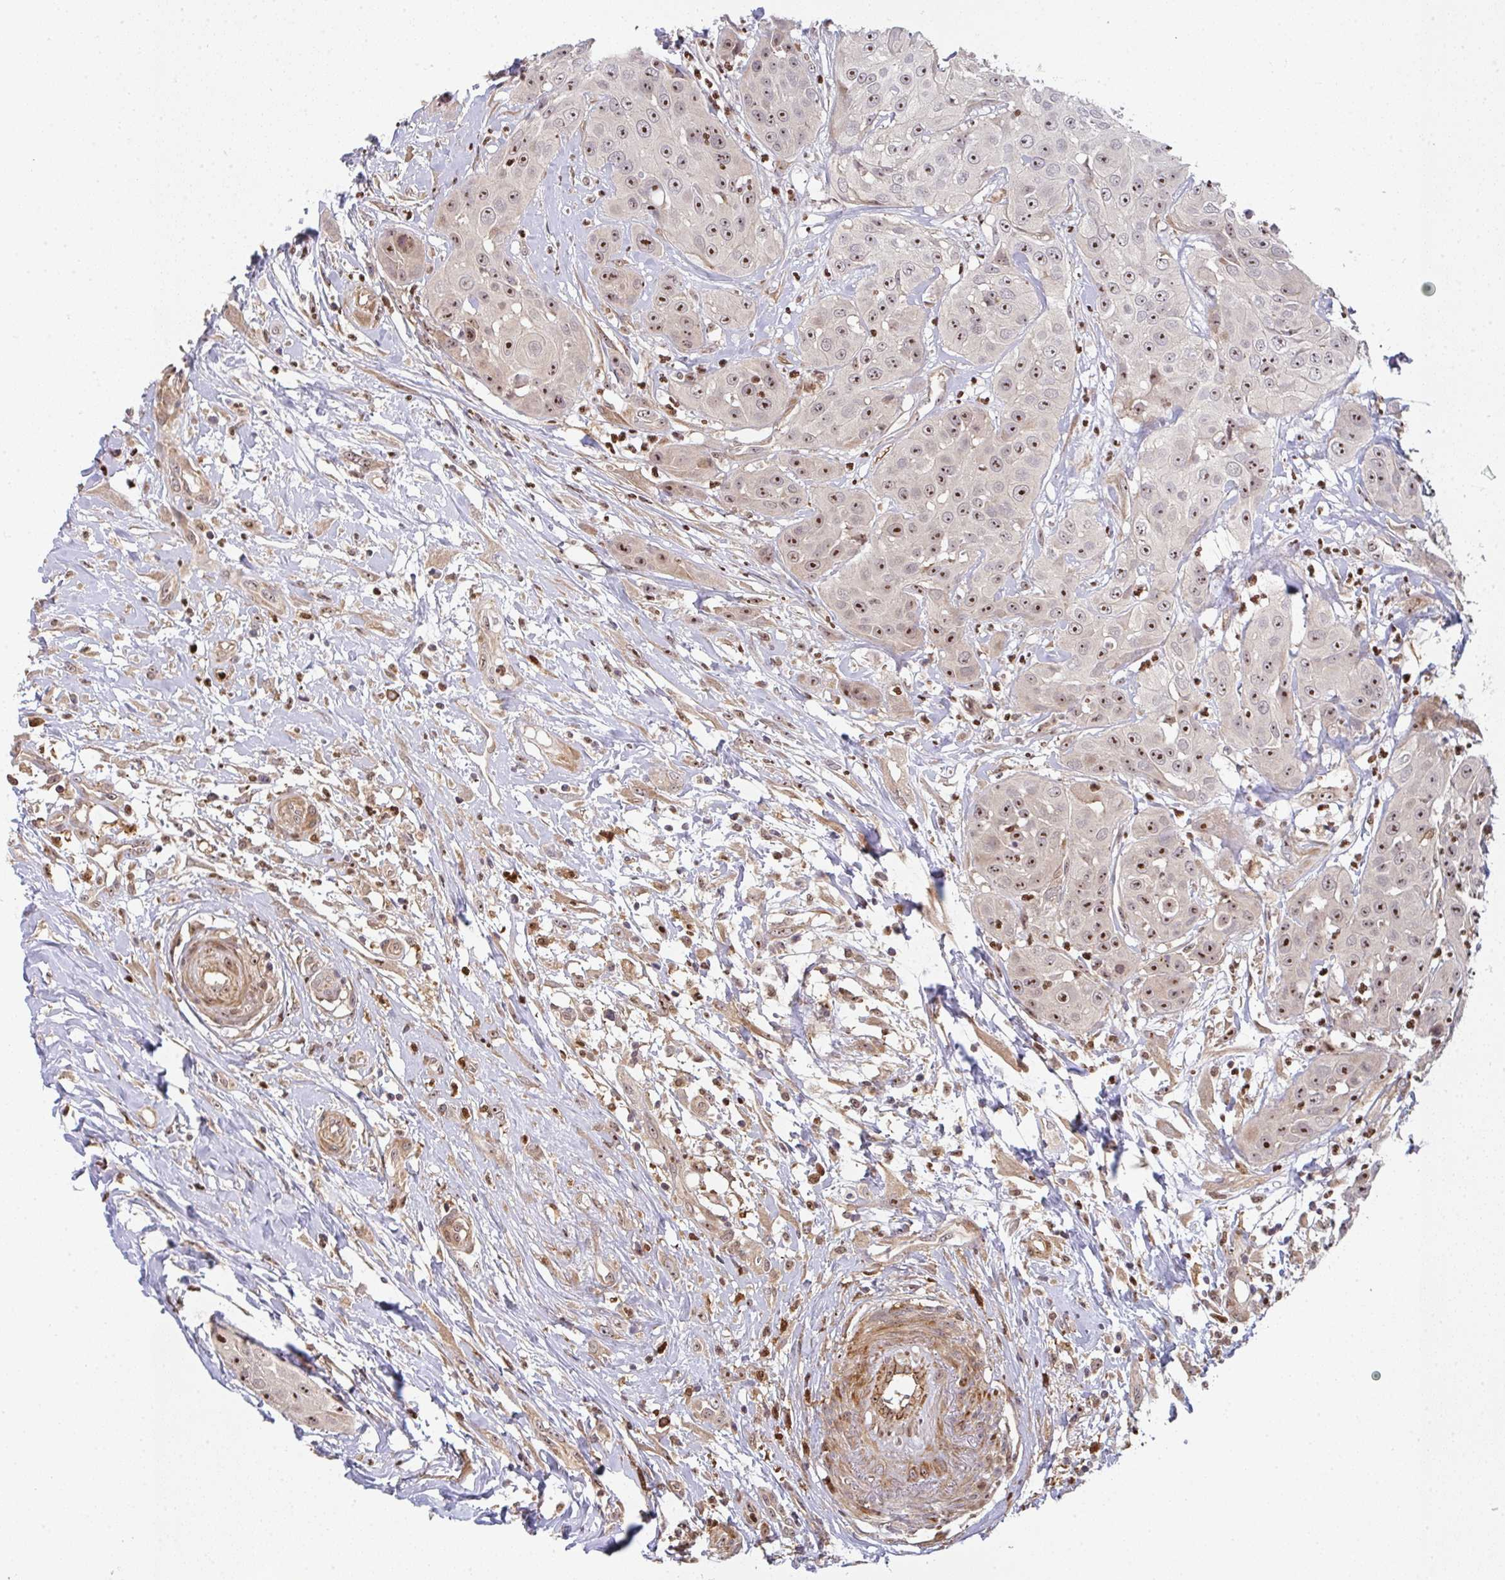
{"staining": {"intensity": "strong", "quantity": "25%-75%", "location": "nuclear"}, "tissue": "head and neck cancer", "cell_type": "Tumor cells", "image_type": "cancer", "snomed": [{"axis": "morphology", "description": "Squamous cell carcinoma, NOS"}, {"axis": "topography", "description": "Head-Neck"}], "caption": "The micrograph displays immunohistochemical staining of head and neck cancer (squamous cell carcinoma). There is strong nuclear expression is present in about 25%-75% of tumor cells.", "gene": "SIMC1", "patient": {"sex": "male", "age": 83}}